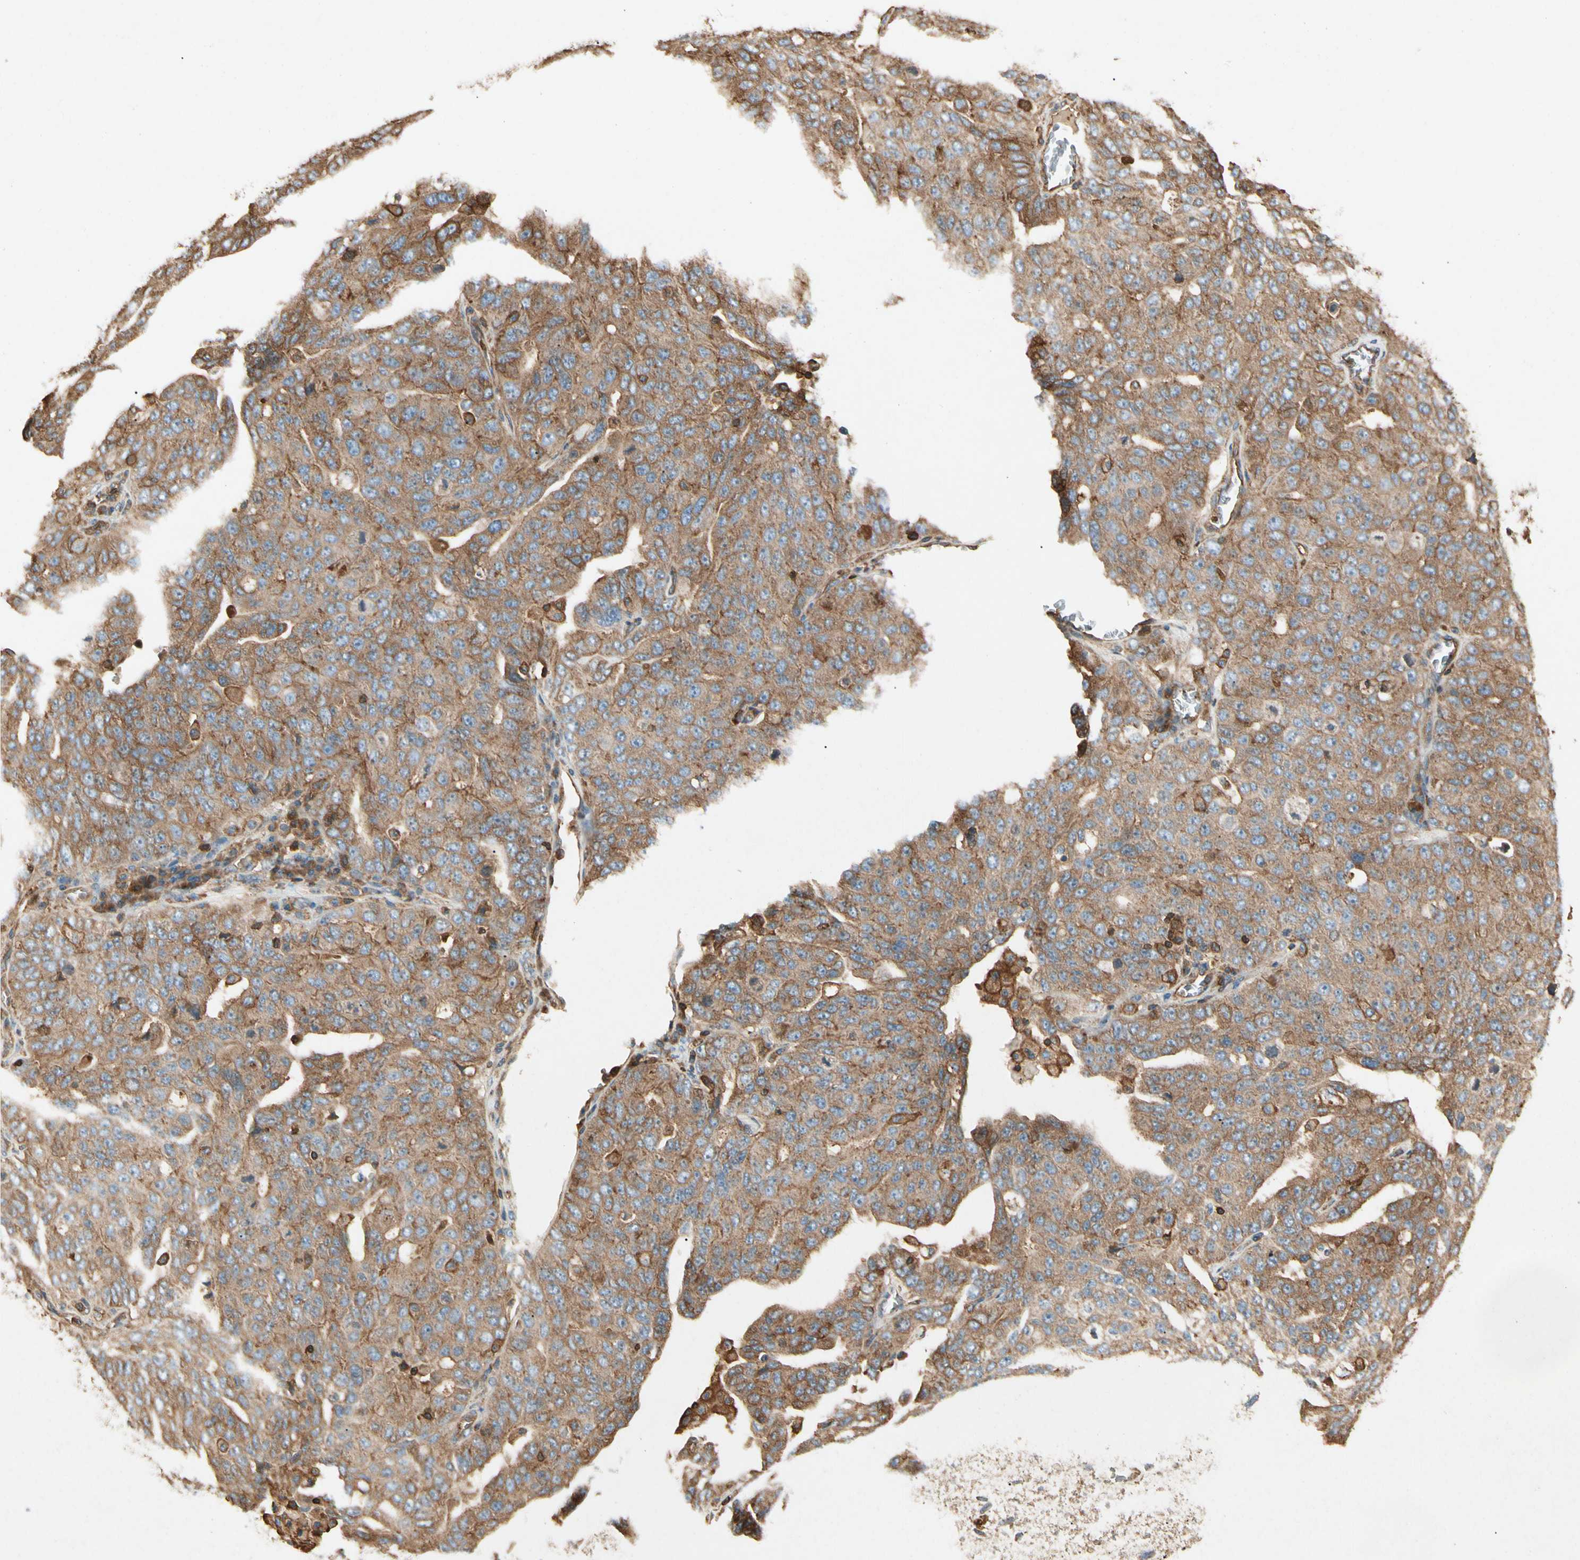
{"staining": {"intensity": "moderate", "quantity": ">75%", "location": "cytoplasmic/membranous"}, "tissue": "ovarian cancer", "cell_type": "Tumor cells", "image_type": "cancer", "snomed": [{"axis": "morphology", "description": "Carcinoma, endometroid"}, {"axis": "topography", "description": "Ovary"}], "caption": "The micrograph exhibits immunohistochemical staining of ovarian cancer. There is moderate cytoplasmic/membranous staining is identified in approximately >75% of tumor cells.", "gene": "ARPC2", "patient": {"sex": "female", "age": 62}}